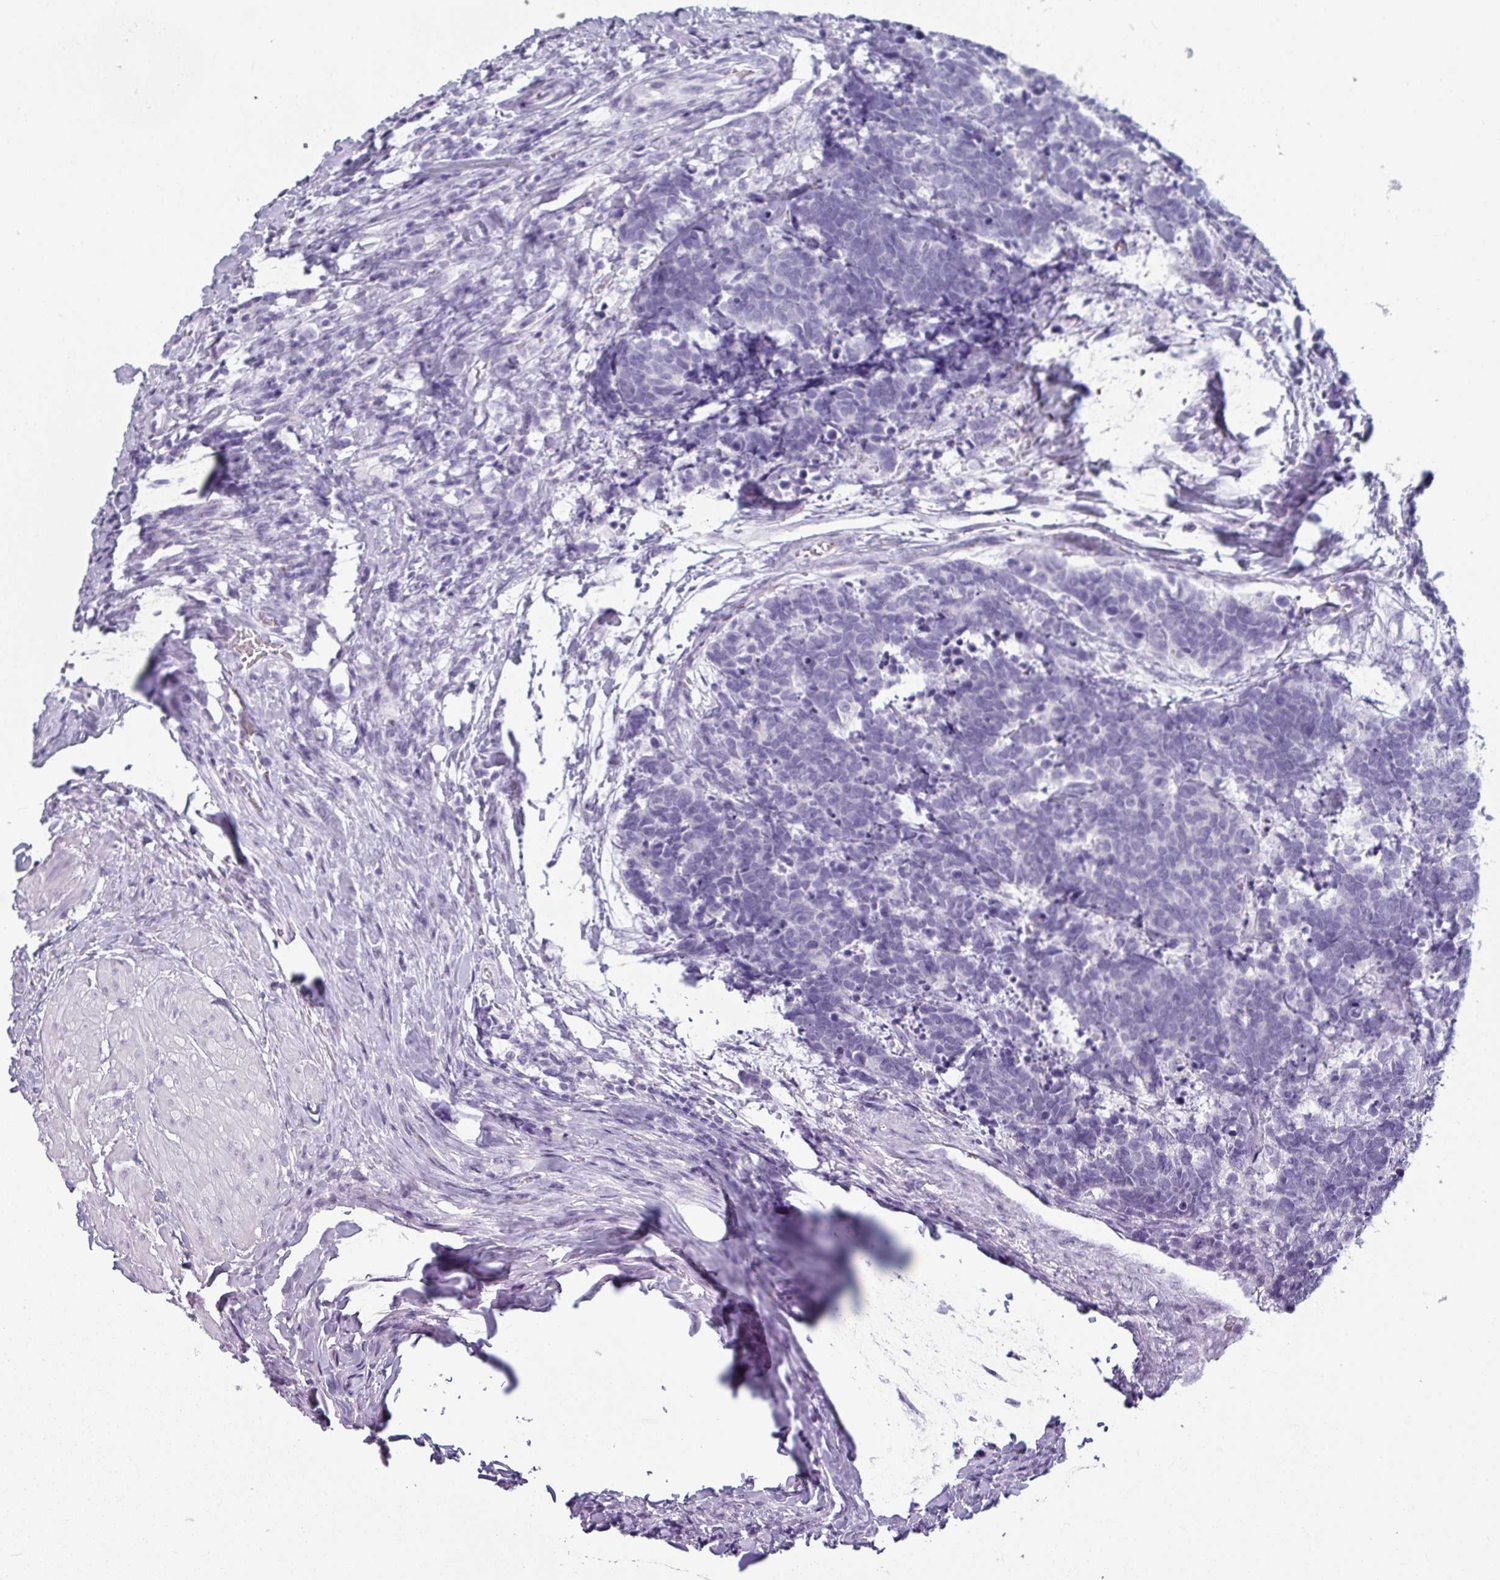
{"staining": {"intensity": "negative", "quantity": "none", "location": "none"}, "tissue": "carcinoid", "cell_type": "Tumor cells", "image_type": "cancer", "snomed": [{"axis": "morphology", "description": "Carcinoma, NOS"}, {"axis": "morphology", "description": "Carcinoid, malignant, NOS"}, {"axis": "topography", "description": "Urinary bladder"}], "caption": "This is an IHC histopathology image of carcinoma. There is no expression in tumor cells.", "gene": "SLC26A9", "patient": {"sex": "male", "age": 57}}